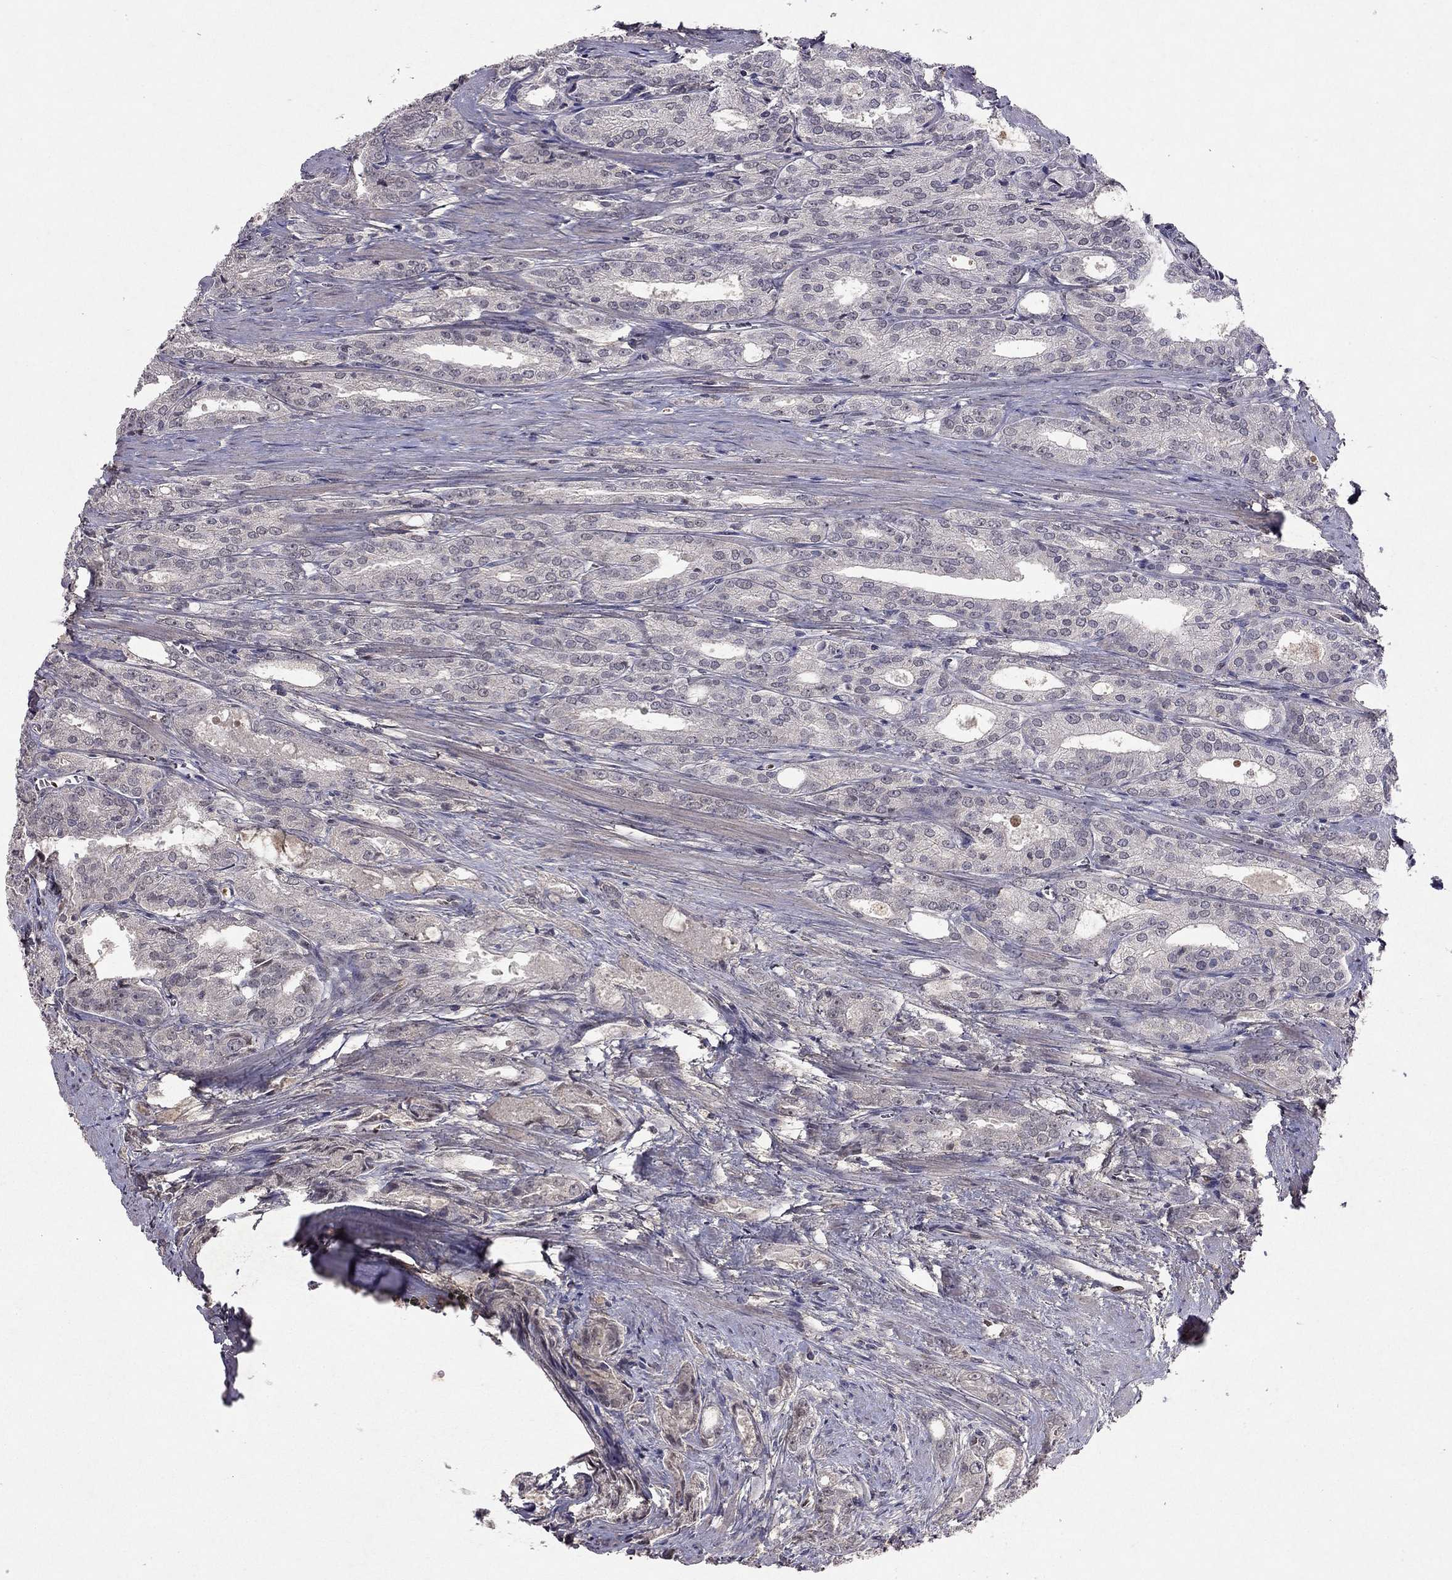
{"staining": {"intensity": "negative", "quantity": "none", "location": "none"}, "tissue": "prostate cancer", "cell_type": "Tumor cells", "image_type": "cancer", "snomed": [{"axis": "morphology", "description": "Adenocarcinoma, NOS"}, {"axis": "morphology", "description": "Adenocarcinoma, High grade"}, {"axis": "topography", "description": "Prostate"}], "caption": "Immunohistochemistry (IHC) of prostate cancer (high-grade adenocarcinoma) demonstrates no staining in tumor cells. The staining is performed using DAB (3,3'-diaminobenzidine) brown chromogen with nuclei counter-stained in using hematoxylin.", "gene": "ESR2", "patient": {"sex": "male", "age": 70}}